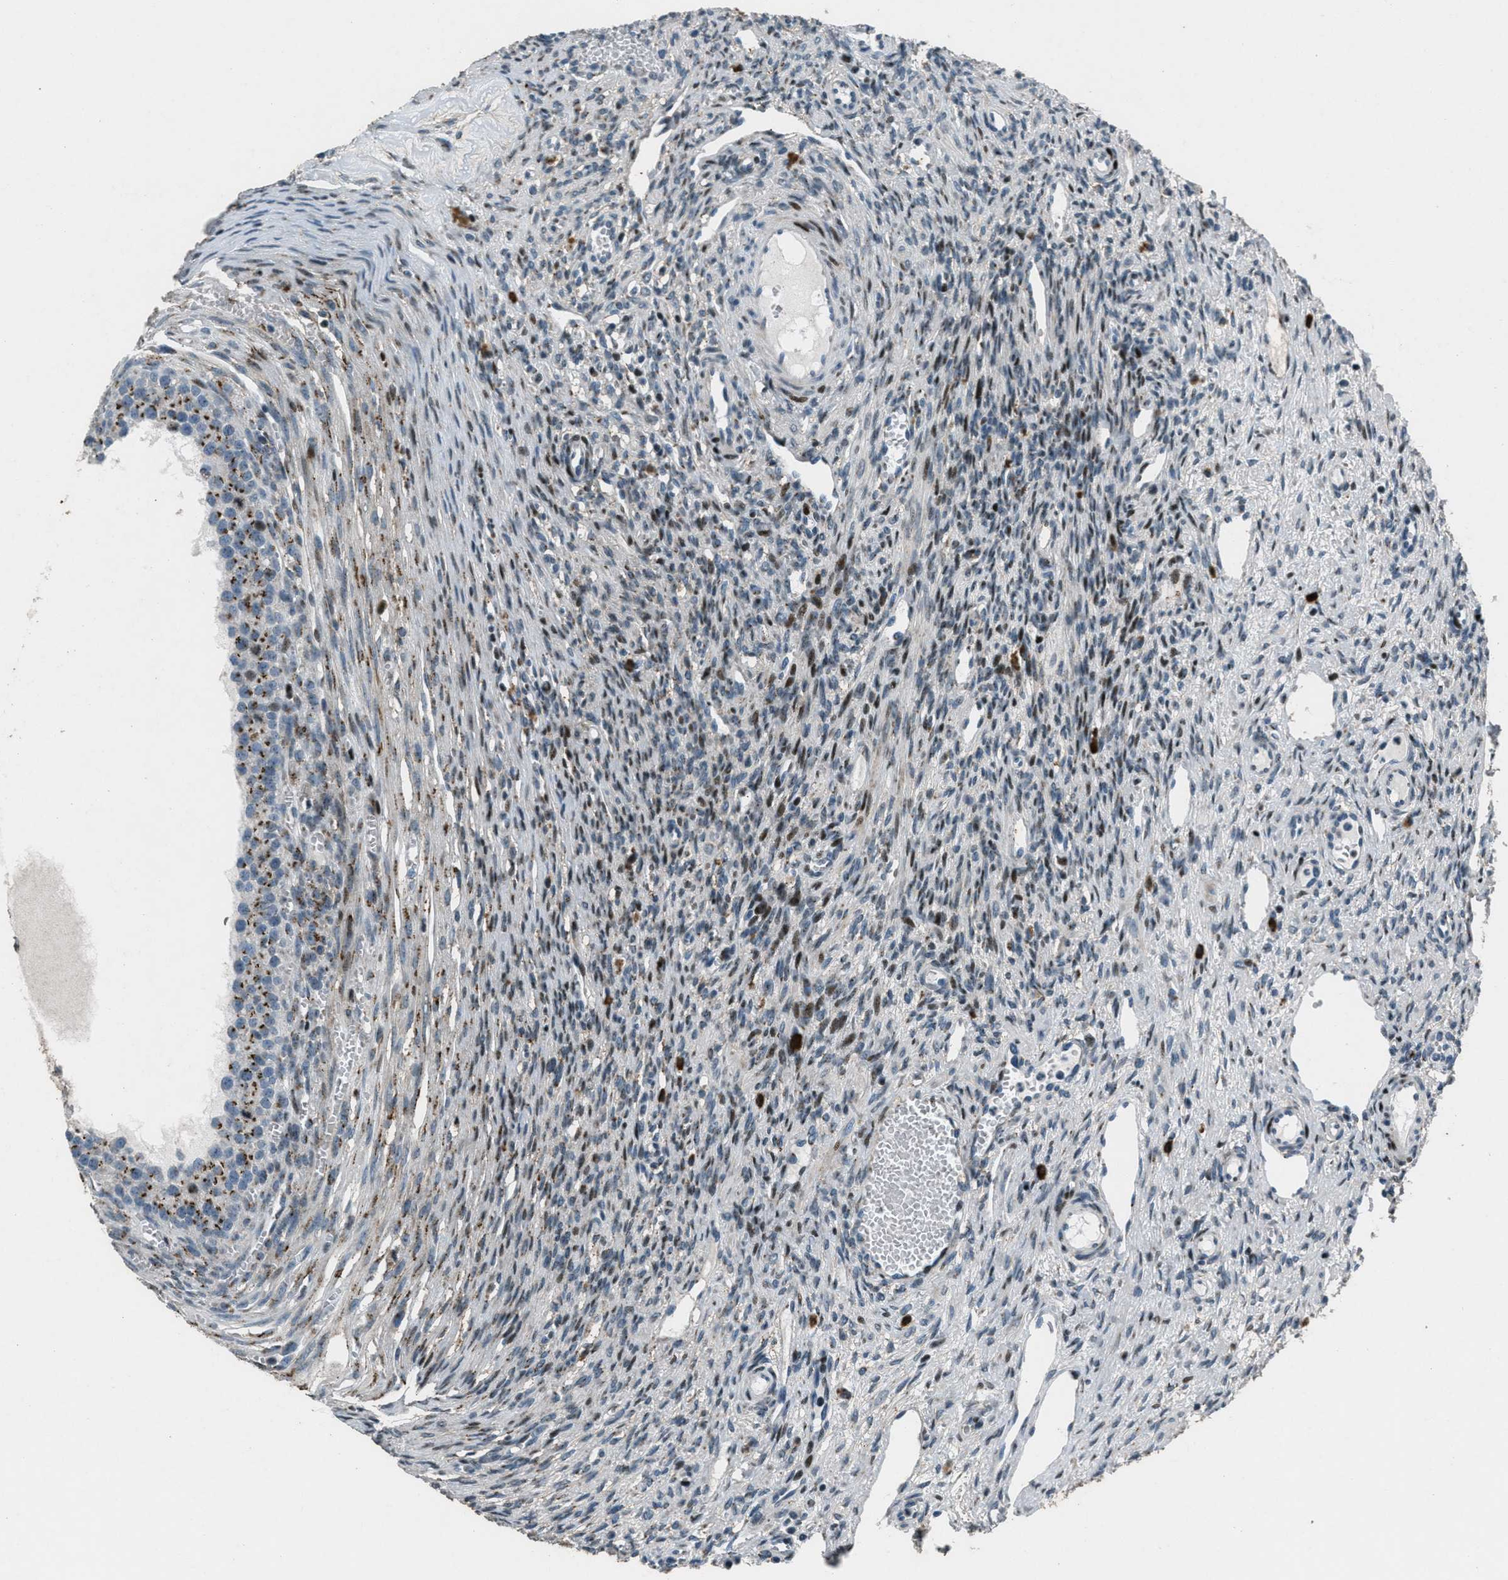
{"staining": {"intensity": "moderate", "quantity": "<25%", "location": "nuclear"}, "tissue": "ovary", "cell_type": "Ovarian stroma cells", "image_type": "normal", "snomed": [{"axis": "morphology", "description": "Normal tissue, NOS"}, {"axis": "topography", "description": "Ovary"}], "caption": "Protein analysis of unremarkable ovary reveals moderate nuclear expression in about <25% of ovarian stroma cells.", "gene": "GPC6", "patient": {"sex": "female", "age": 33}}